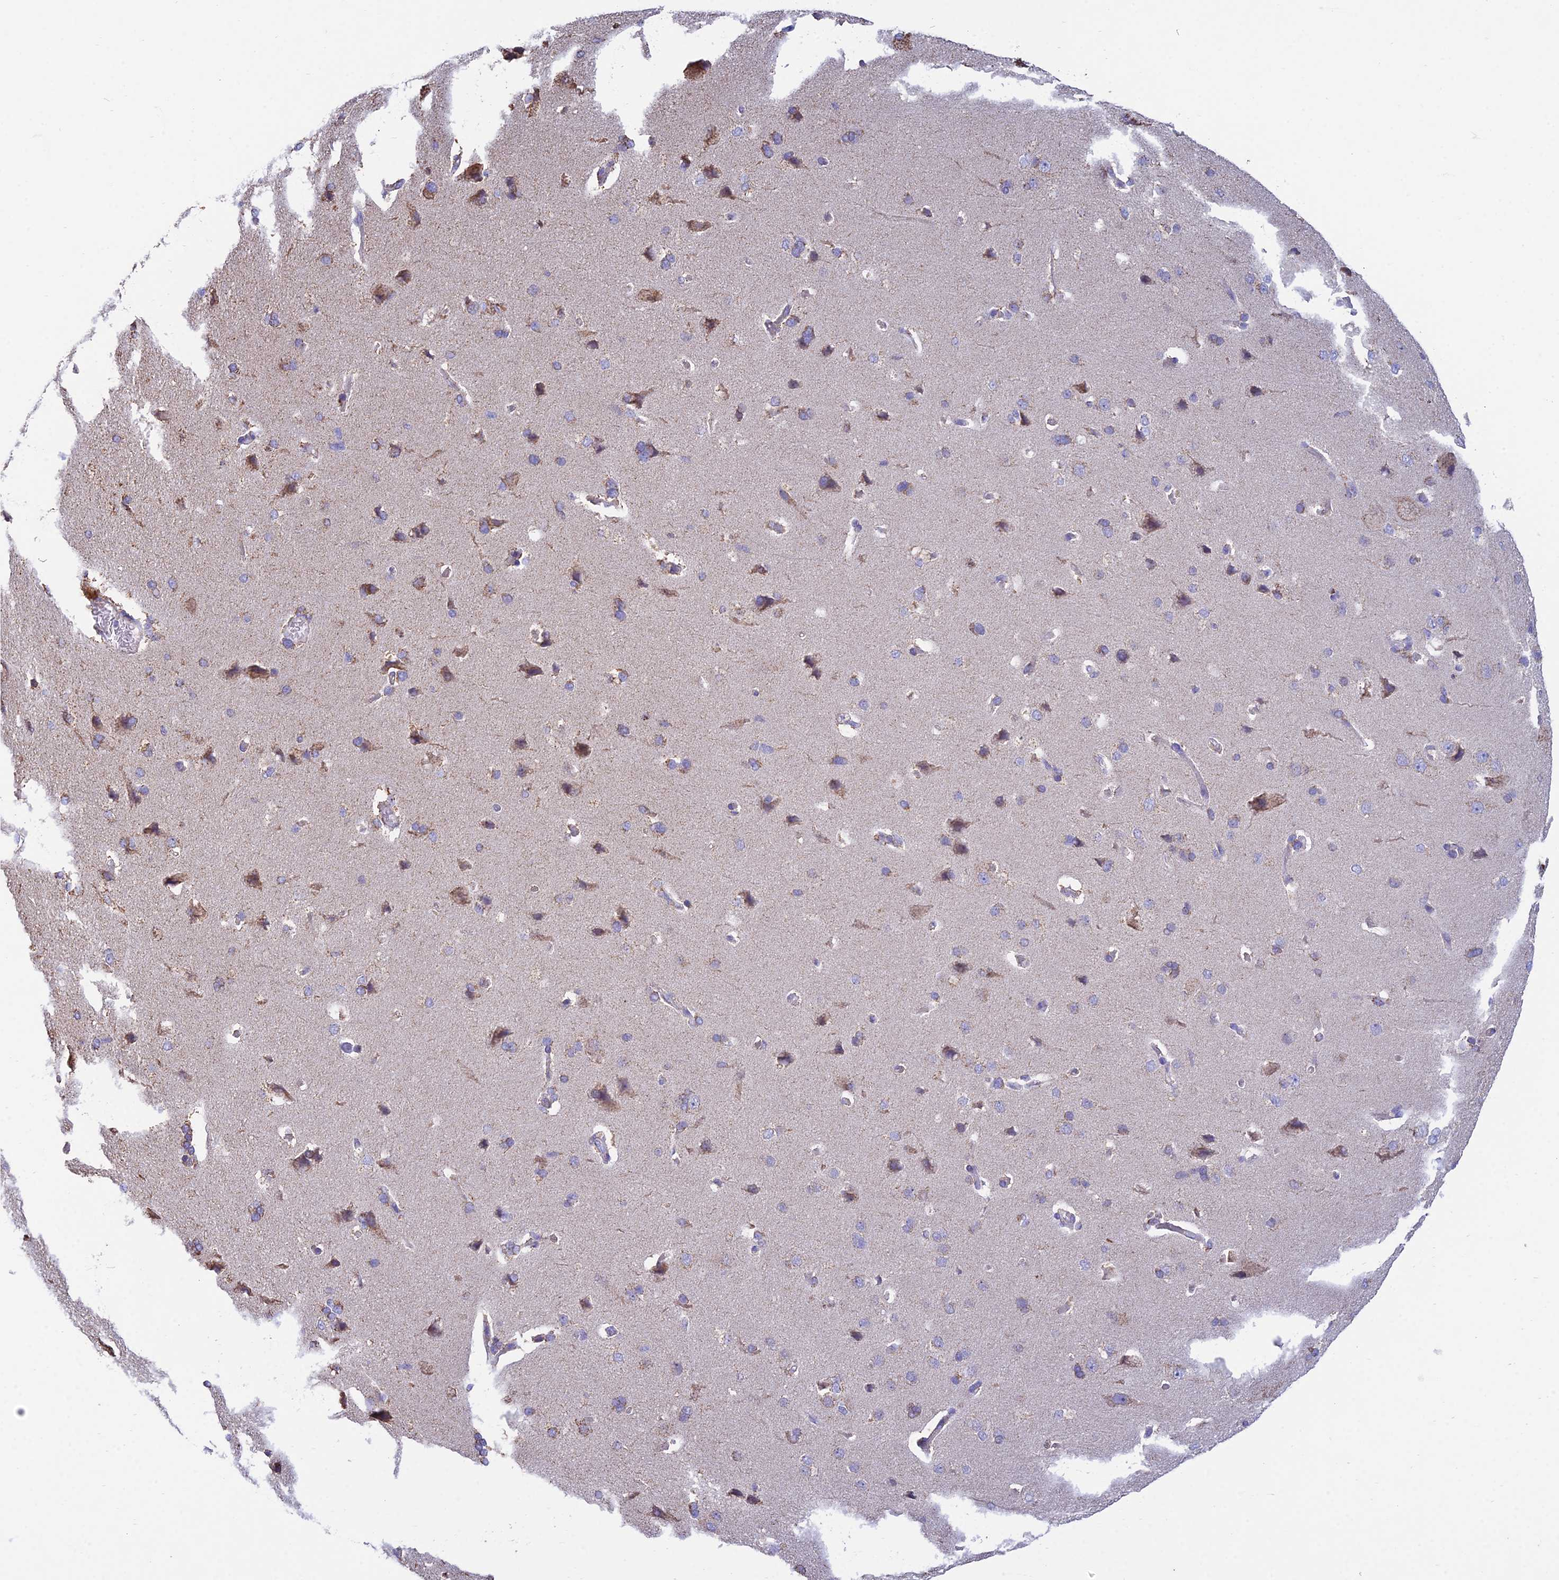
{"staining": {"intensity": "negative", "quantity": "none", "location": "none"}, "tissue": "cerebral cortex", "cell_type": "Endothelial cells", "image_type": "normal", "snomed": [{"axis": "morphology", "description": "Normal tissue, NOS"}, {"axis": "topography", "description": "Cerebral cortex"}], "caption": "Endothelial cells are negative for brown protein staining in normal cerebral cortex. (Brightfield microscopy of DAB immunohistochemistry at high magnification).", "gene": "OR2W3", "patient": {"sex": "male", "age": 62}}